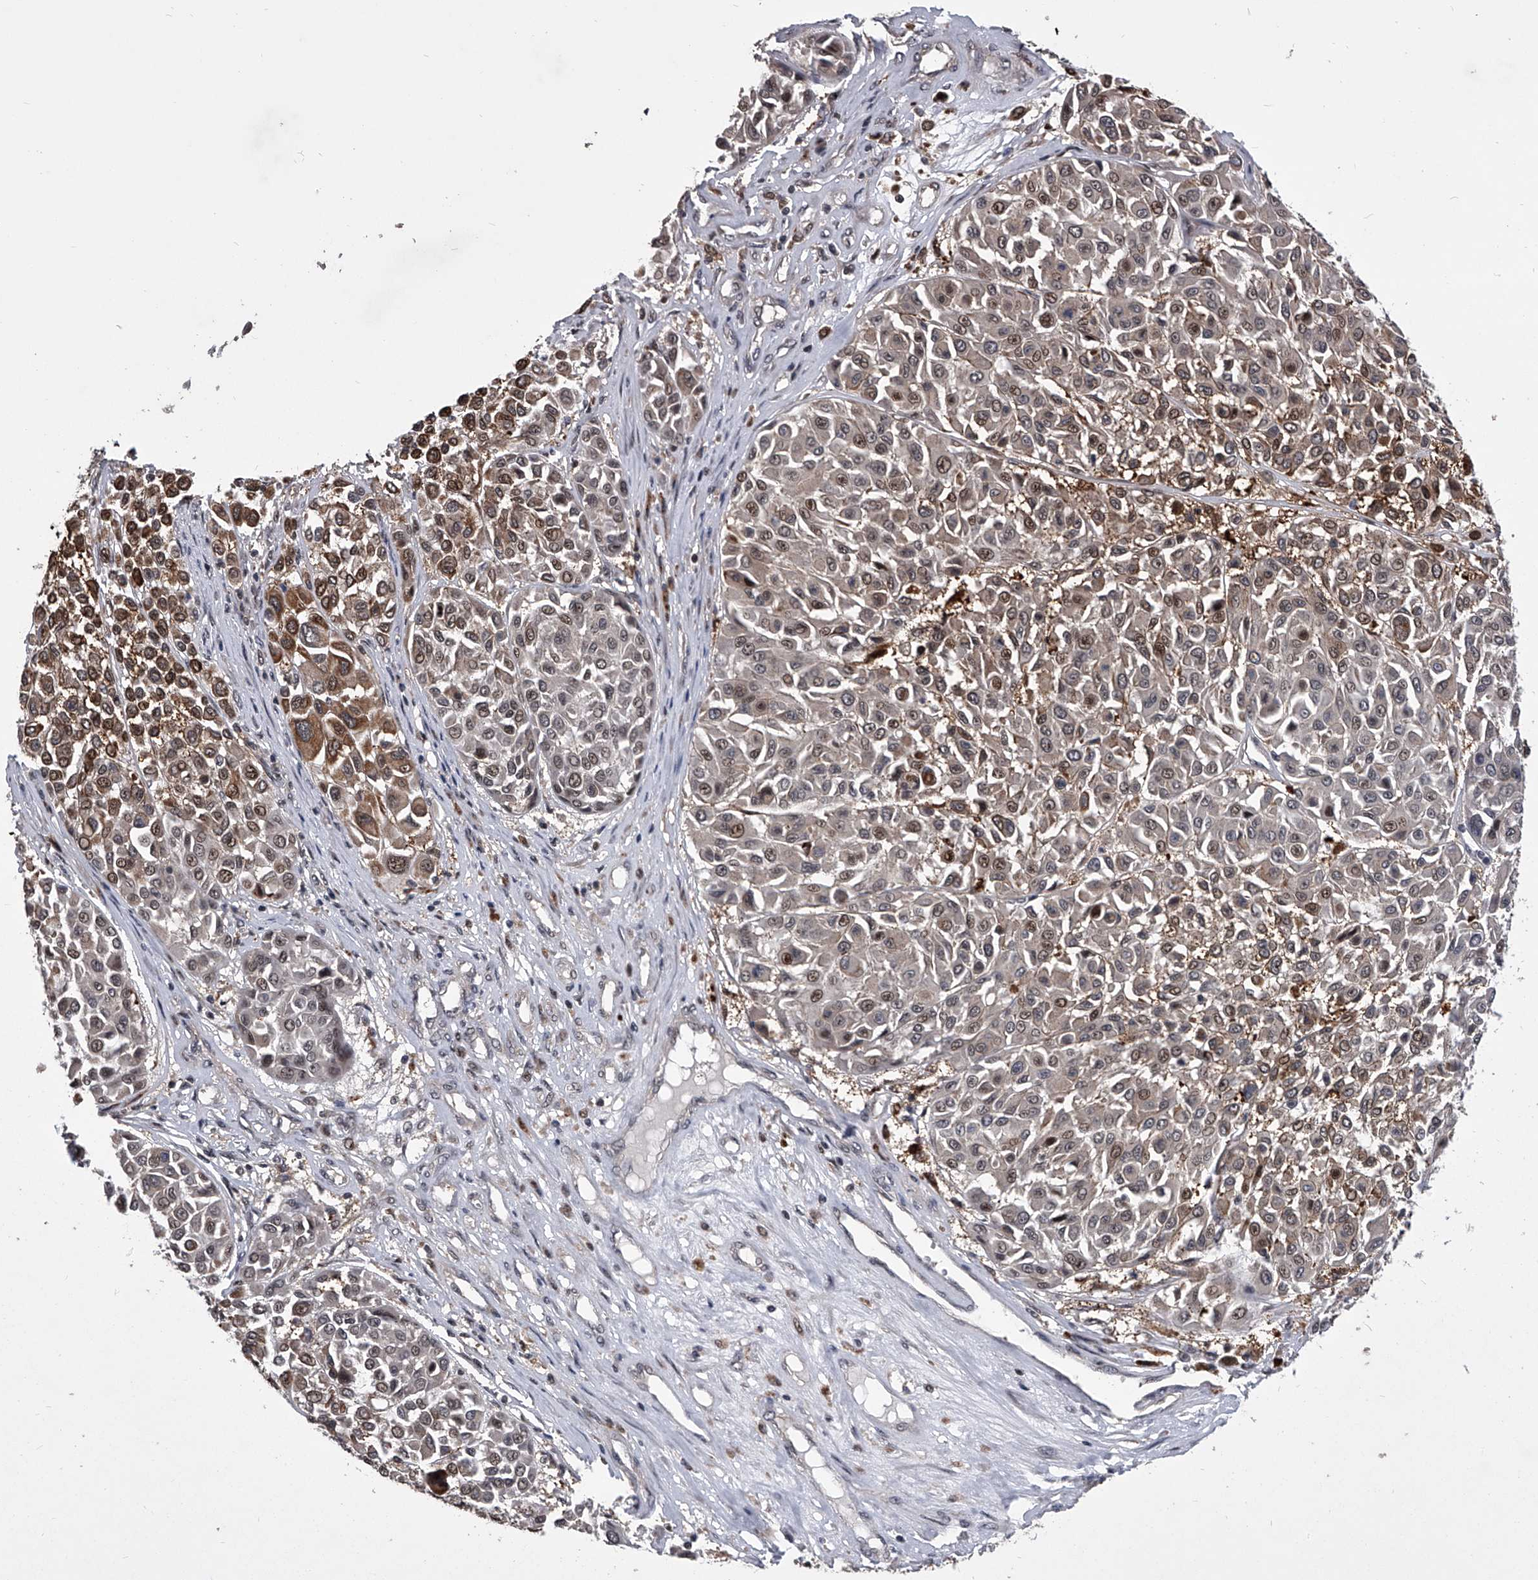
{"staining": {"intensity": "moderate", "quantity": ">75%", "location": "cytoplasmic/membranous,nuclear"}, "tissue": "melanoma", "cell_type": "Tumor cells", "image_type": "cancer", "snomed": [{"axis": "morphology", "description": "Malignant melanoma, Metastatic site"}, {"axis": "topography", "description": "Soft tissue"}], "caption": "Malignant melanoma (metastatic site) stained for a protein shows moderate cytoplasmic/membranous and nuclear positivity in tumor cells. (Brightfield microscopy of DAB IHC at high magnification).", "gene": "CMTR1", "patient": {"sex": "male", "age": 41}}